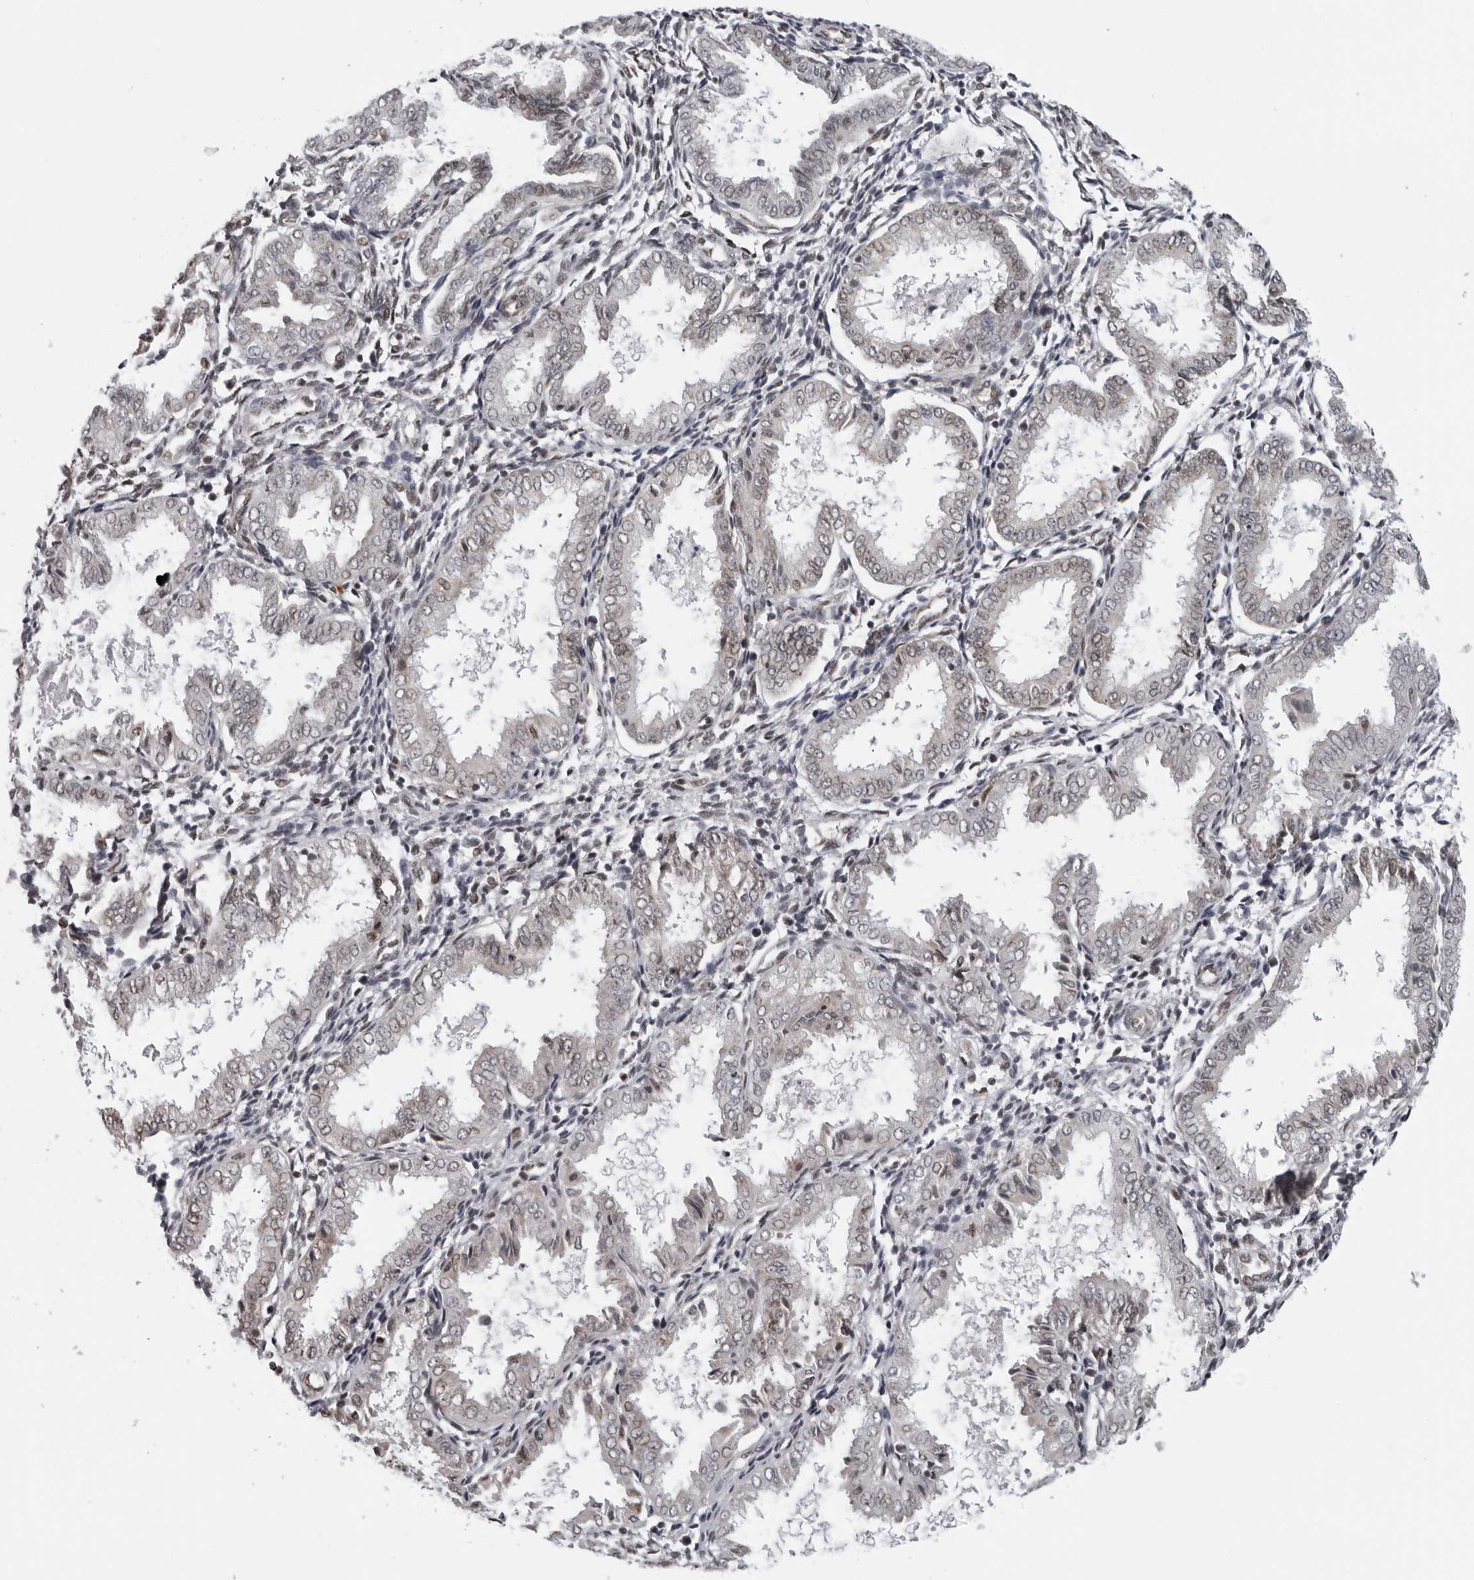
{"staining": {"intensity": "moderate", "quantity": "<25%", "location": "nuclear"}, "tissue": "endometrium", "cell_type": "Cells in endometrial stroma", "image_type": "normal", "snomed": [{"axis": "morphology", "description": "Normal tissue, NOS"}, {"axis": "topography", "description": "Endometrium"}], "caption": "IHC of unremarkable endometrium reveals low levels of moderate nuclear staining in approximately <25% of cells in endometrial stroma.", "gene": "MAF", "patient": {"sex": "female", "age": 33}}